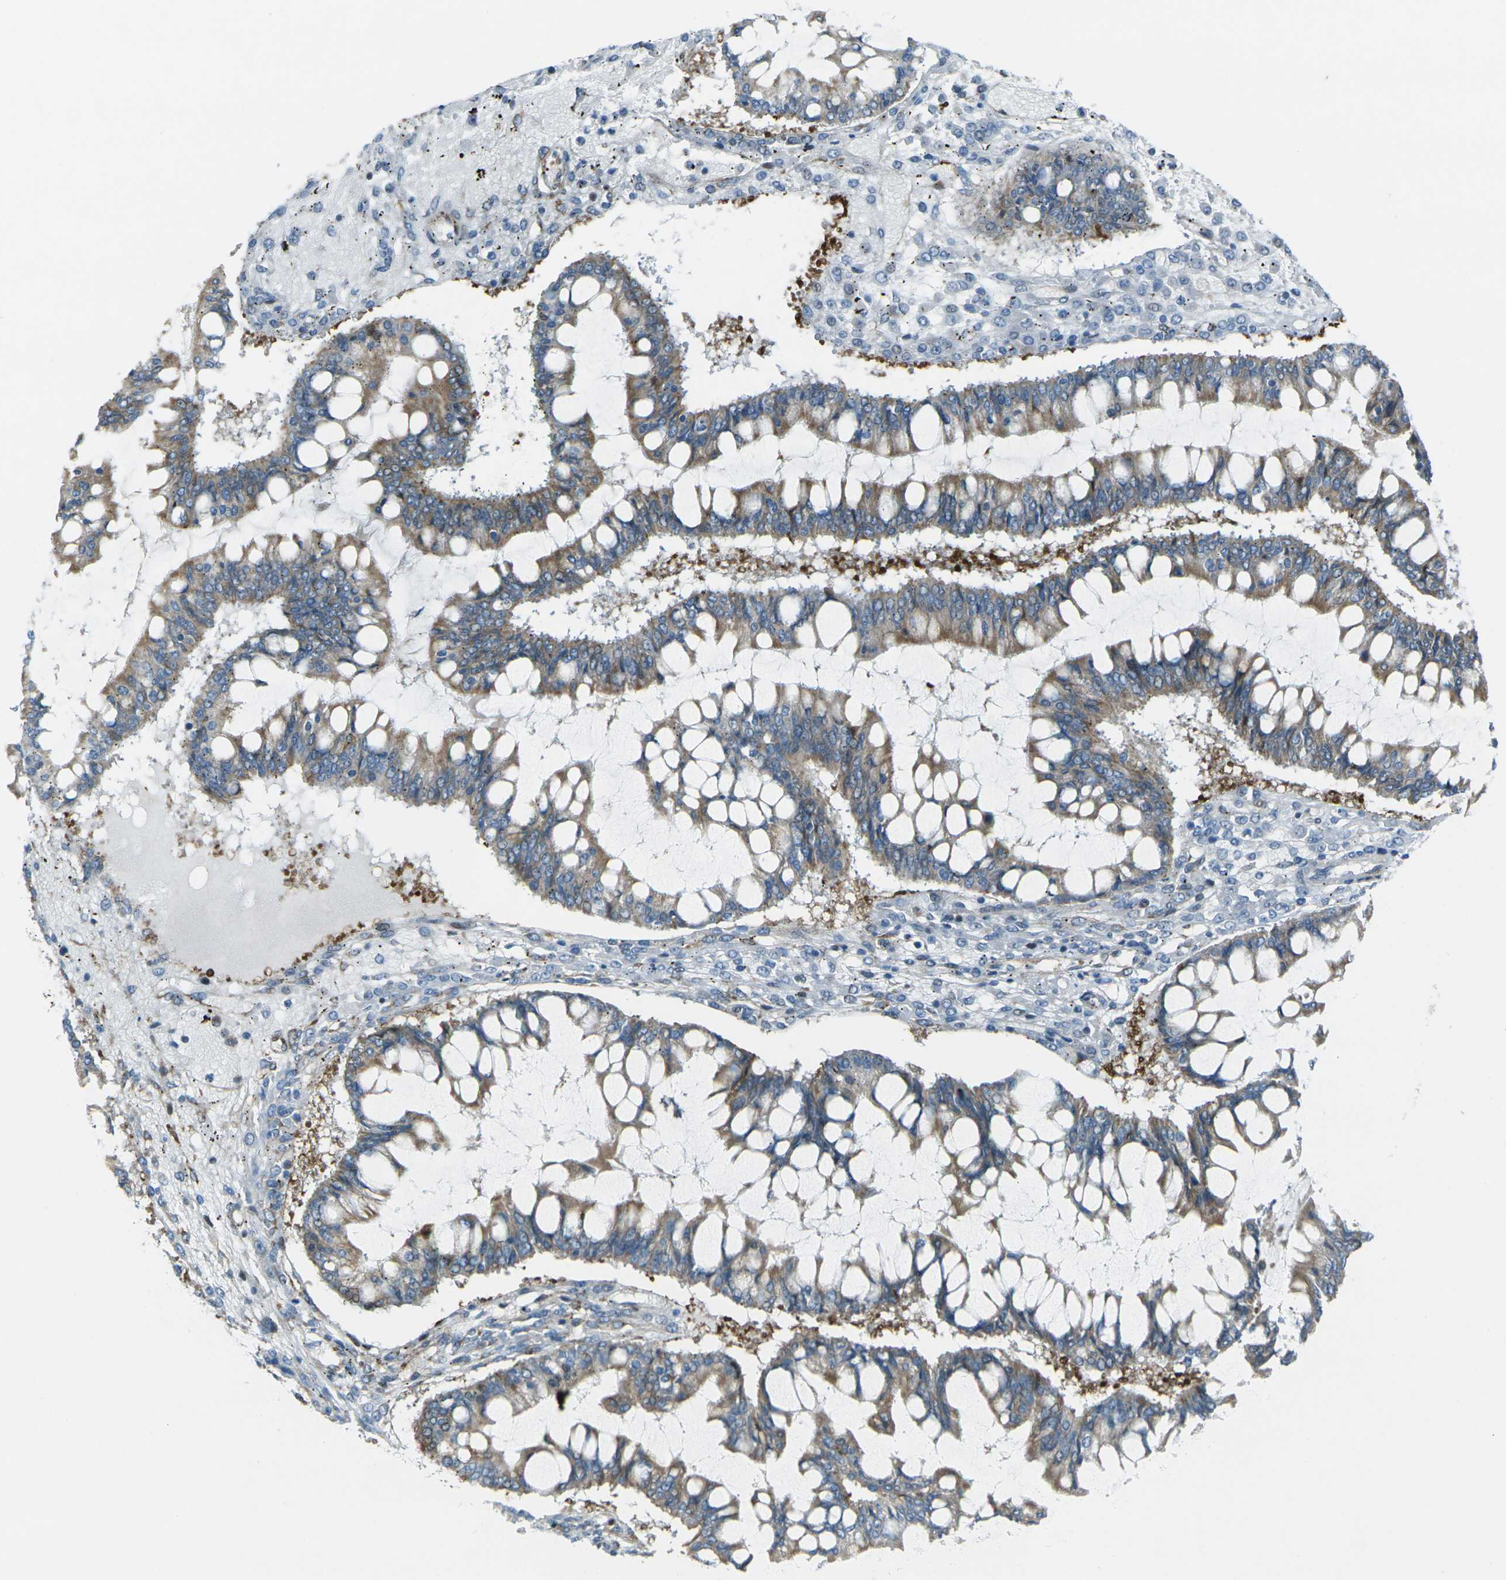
{"staining": {"intensity": "moderate", "quantity": ">75%", "location": "cytoplasmic/membranous"}, "tissue": "ovarian cancer", "cell_type": "Tumor cells", "image_type": "cancer", "snomed": [{"axis": "morphology", "description": "Cystadenocarcinoma, mucinous, NOS"}, {"axis": "topography", "description": "Ovary"}], "caption": "Brown immunohistochemical staining in human ovarian cancer demonstrates moderate cytoplasmic/membranous staining in about >75% of tumor cells.", "gene": "CELSR2", "patient": {"sex": "female", "age": 73}}